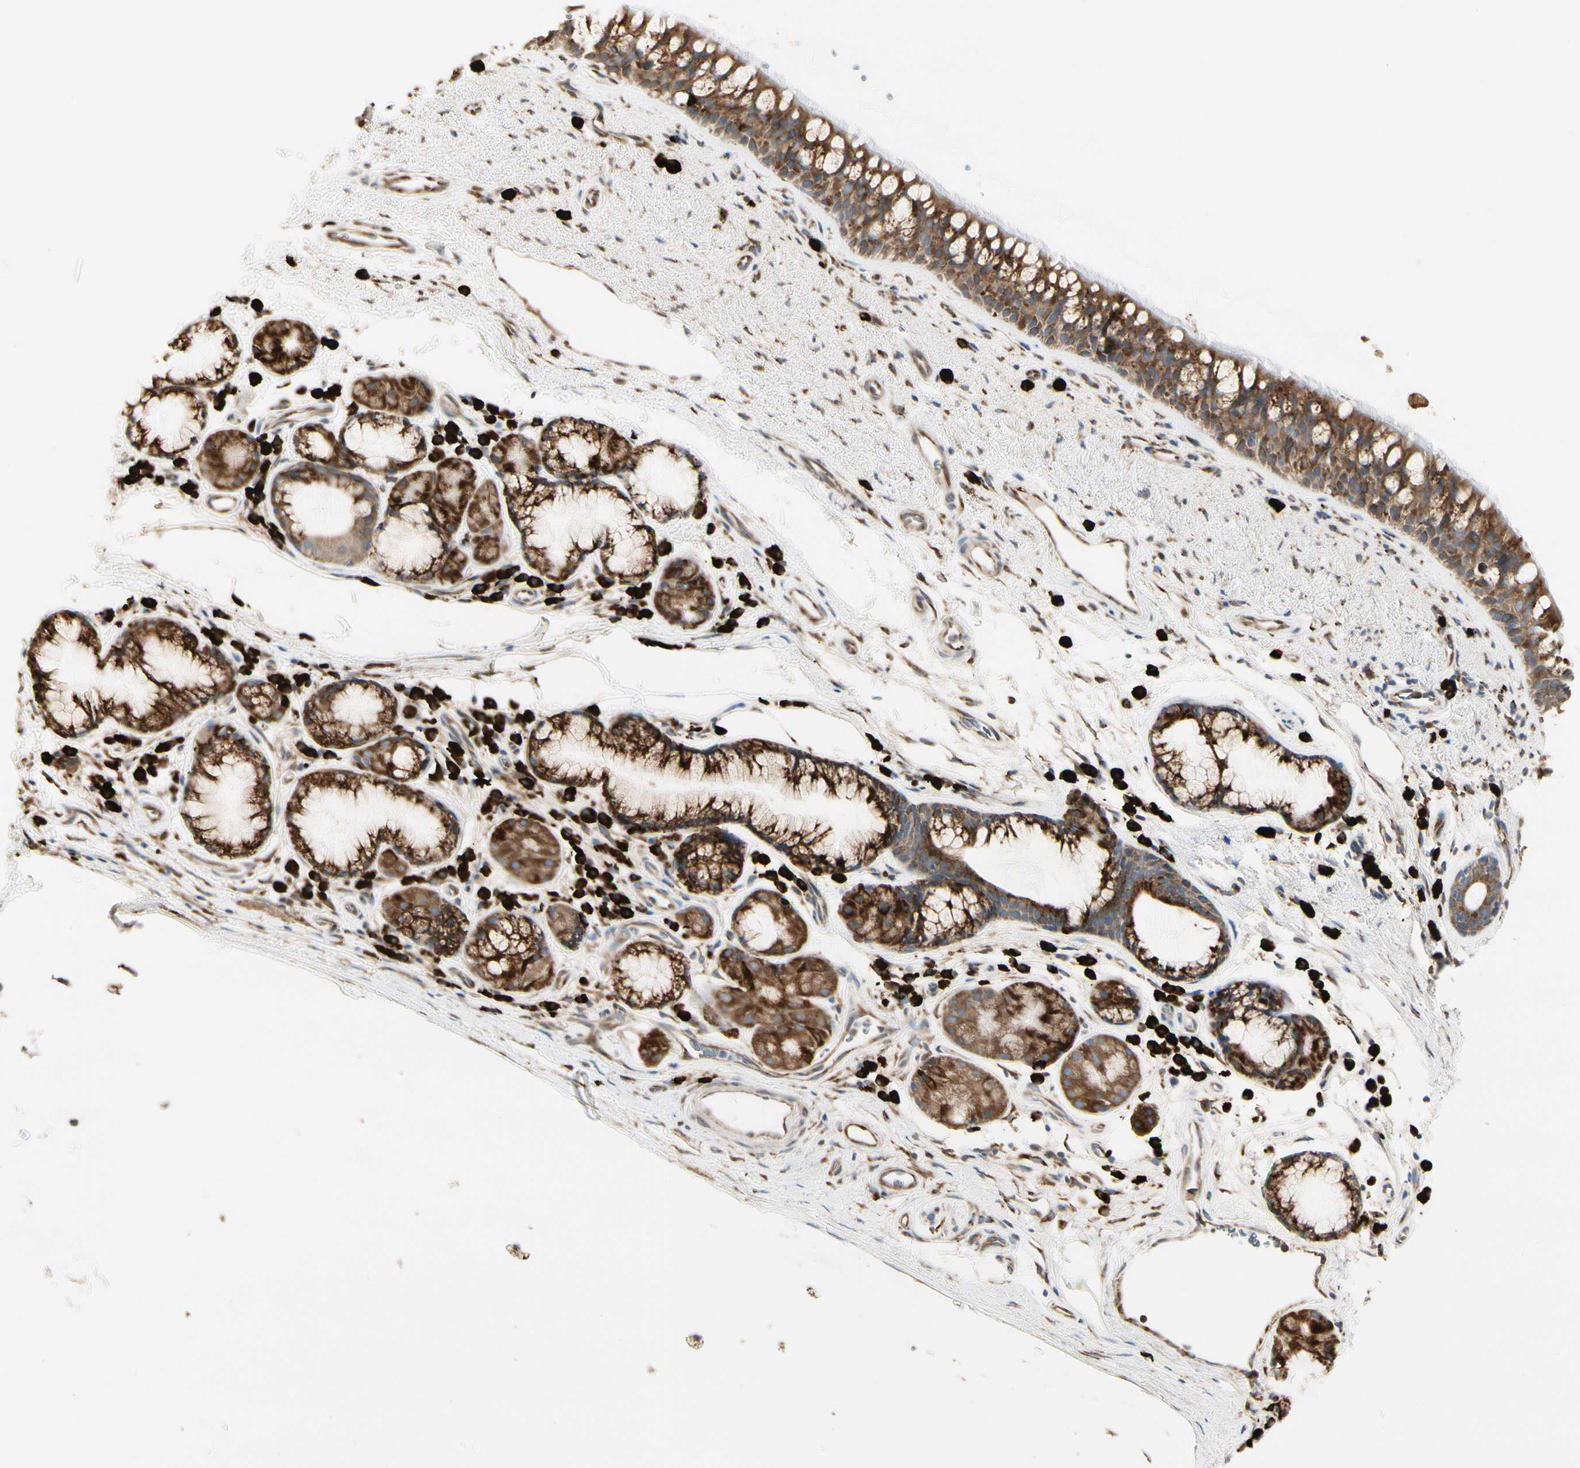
{"staining": {"intensity": "strong", "quantity": ">75%", "location": "cytoplasmic/membranous"}, "tissue": "bronchus", "cell_type": "Respiratory epithelial cells", "image_type": "normal", "snomed": [{"axis": "morphology", "description": "Normal tissue, NOS"}, {"axis": "topography", "description": "Bronchus"}], "caption": "Protein staining of normal bronchus shows strong cytoplasmic/membranous expression in approximately >75% of respiratory epithelial cells.", "gene": "HSP90B1", "patient": {"sex": "female", "age": 54}}